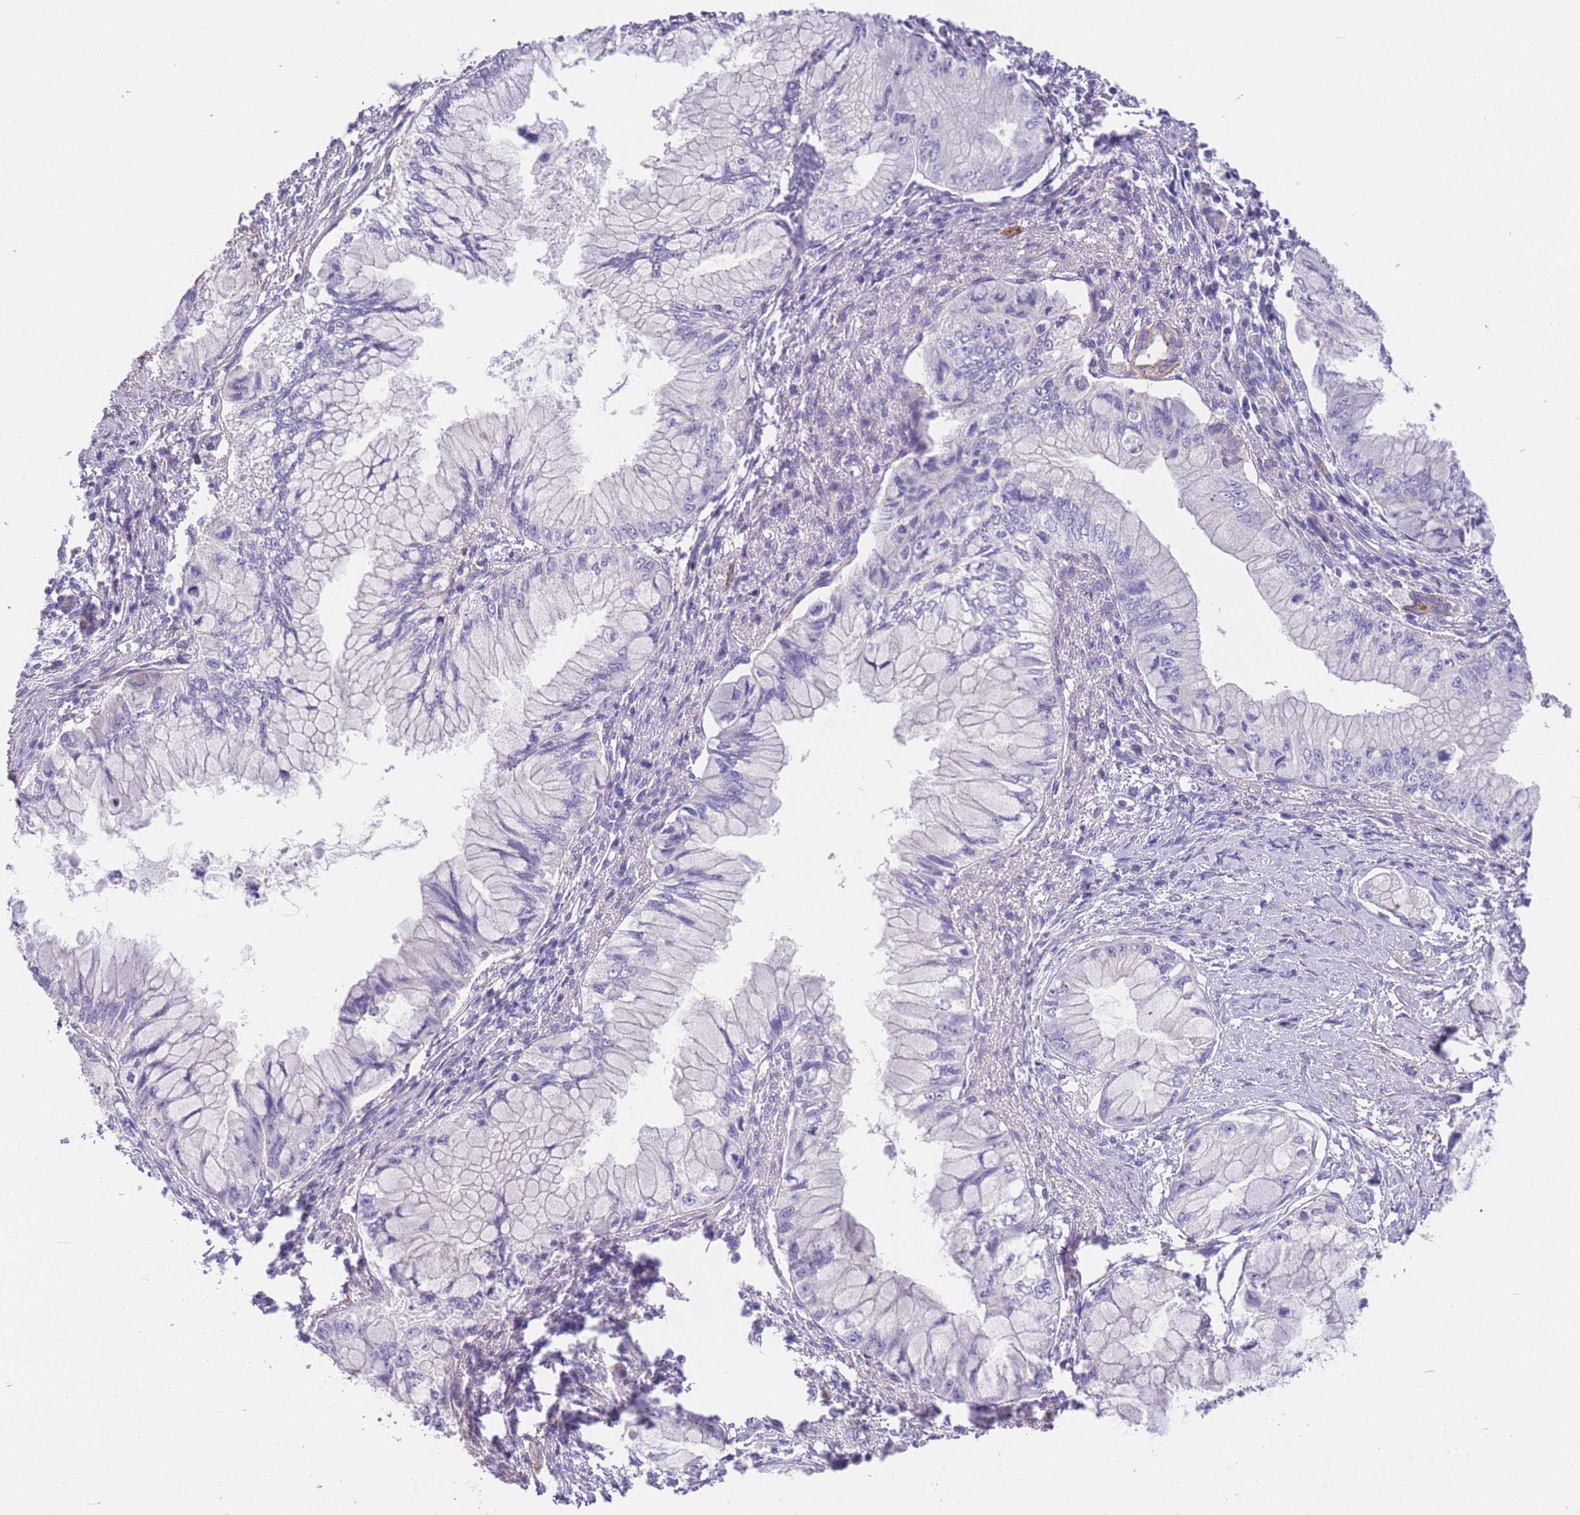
{"staining": {"intensity": "negative", "quantity": "none", "location": "none"}, "tissue": "pancreatic cancer", "cell_type": "Tumor cells", "image_type": "cancer", "snomed": [{"axis": "morphology", "description": "Adenocarcinoma, NOS"}, {"axis": "topography", "description": "Pancreas"}], "caption": "This is a photomicrograph of immunohistochemistry (IHC) staining of pancreatic cancer (adenocarcinoma), which shows no staining in tumor cells.", "gene": "FAM124A", "patient": {"sex": "male", "age": 48}}